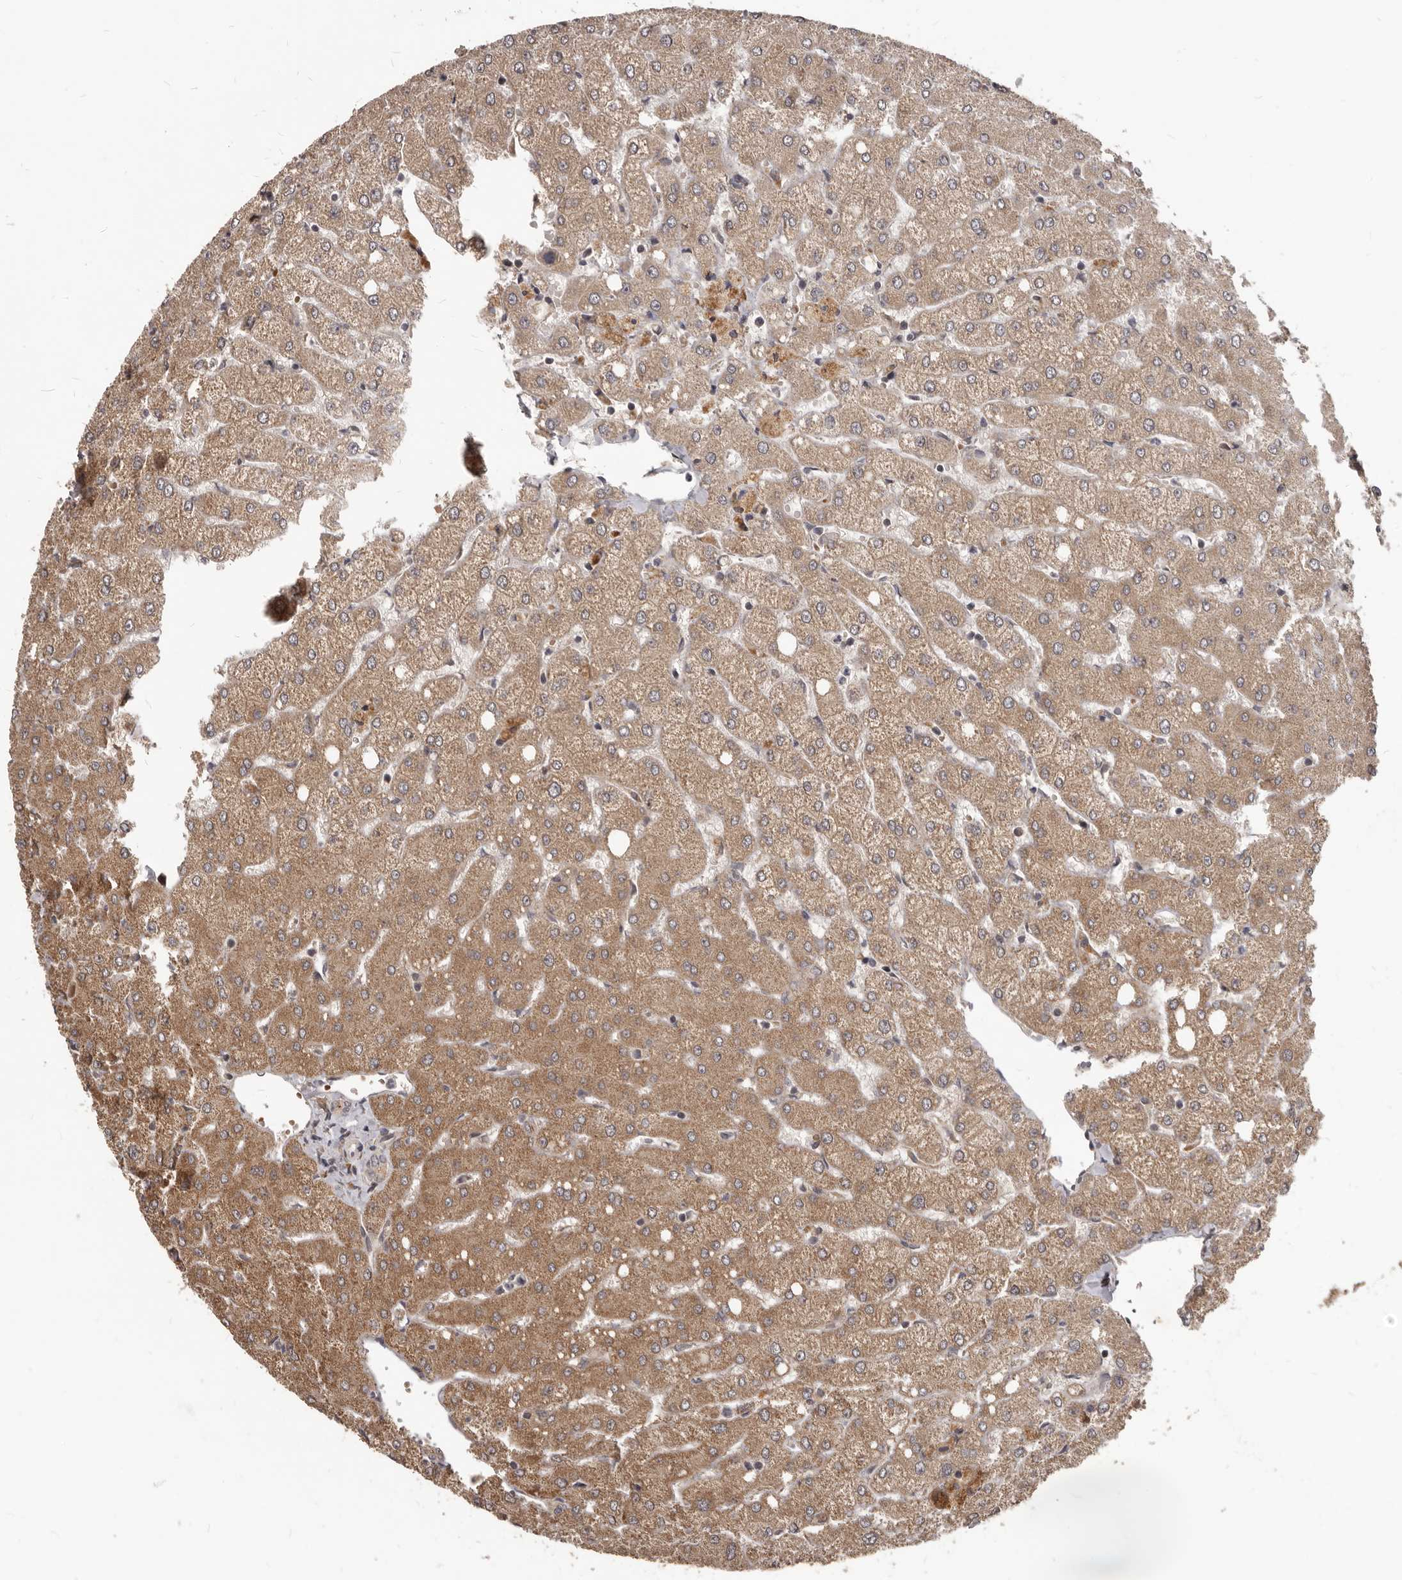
{"staining": {"intensity": "weak", "quantity": ">75%", "location": "cytoplasmic/membranous"}, "tissue": "liver", "cell_type": "Cholangiocytes", "image_type": "normal", "snomed": [{"axis": "morphology", "description": "Normal tissue, NOS"}, {"axis": "topography", "description": "Liver"}], "caption": "This histopathology image displays immunohistochemistry staining of normal liver, with low weak cytoplasmic/membranous expression in about >75% of cholangiocytes.", "gene": "GABPB2", "patient": {"sex": "female", "age": 54}}